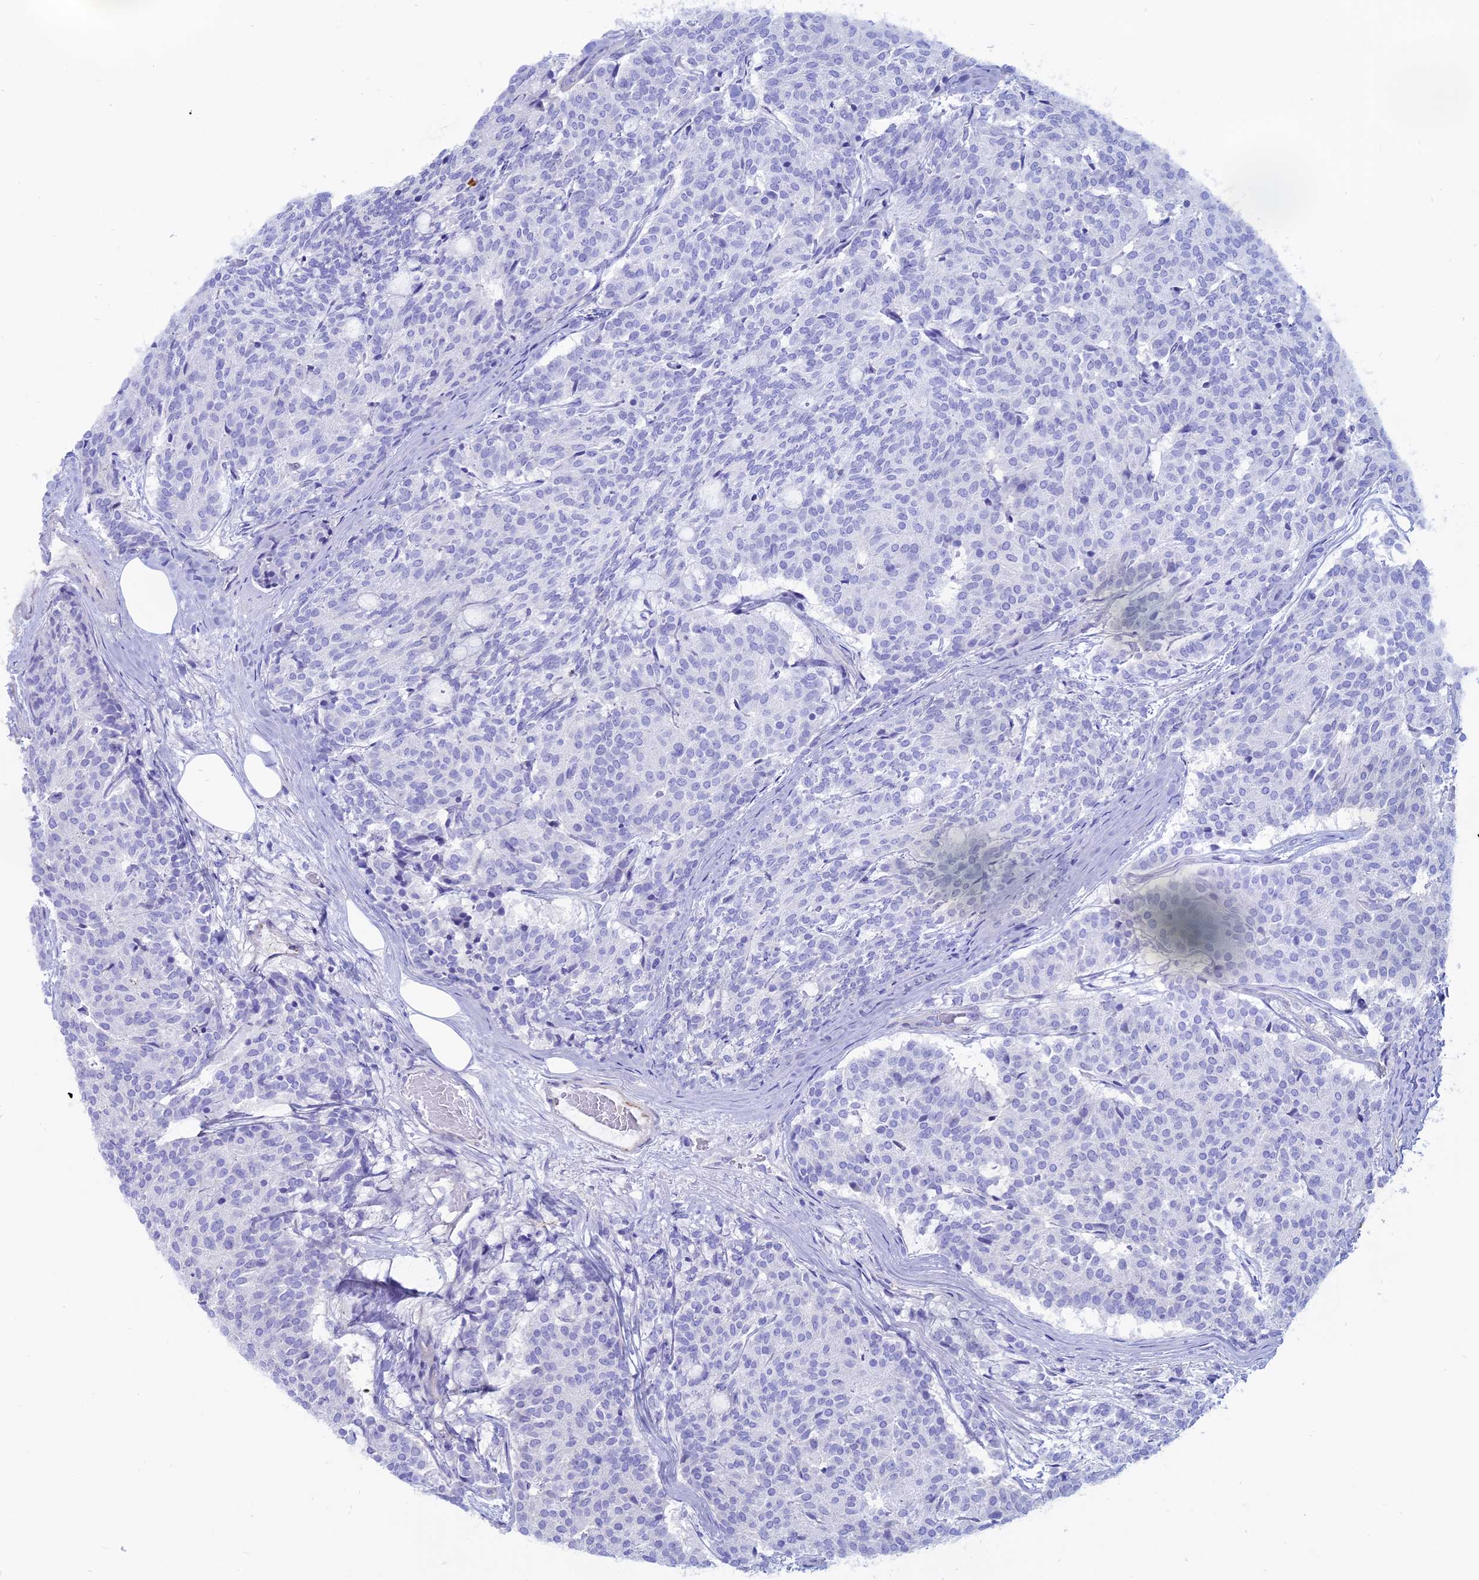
{"staining": {"intensity": "negative", "quantity": "none", "location": "none"}, "tissue": "carcinoid", "cell_type": "Tumor cells", "image_type": "cancer", "snomed": [{"axis": "morphology", "description": "Carcinoid, malignant, NOS"}, {"axis": "topography", "description": "Pancreas"}], "caption": "Immunohistochemical staining of carcinoid (malignant) displays no significant positivity in tumor cells.", "gene": "OR2AE1", "patient": {"sex": "female", "age": 54}}